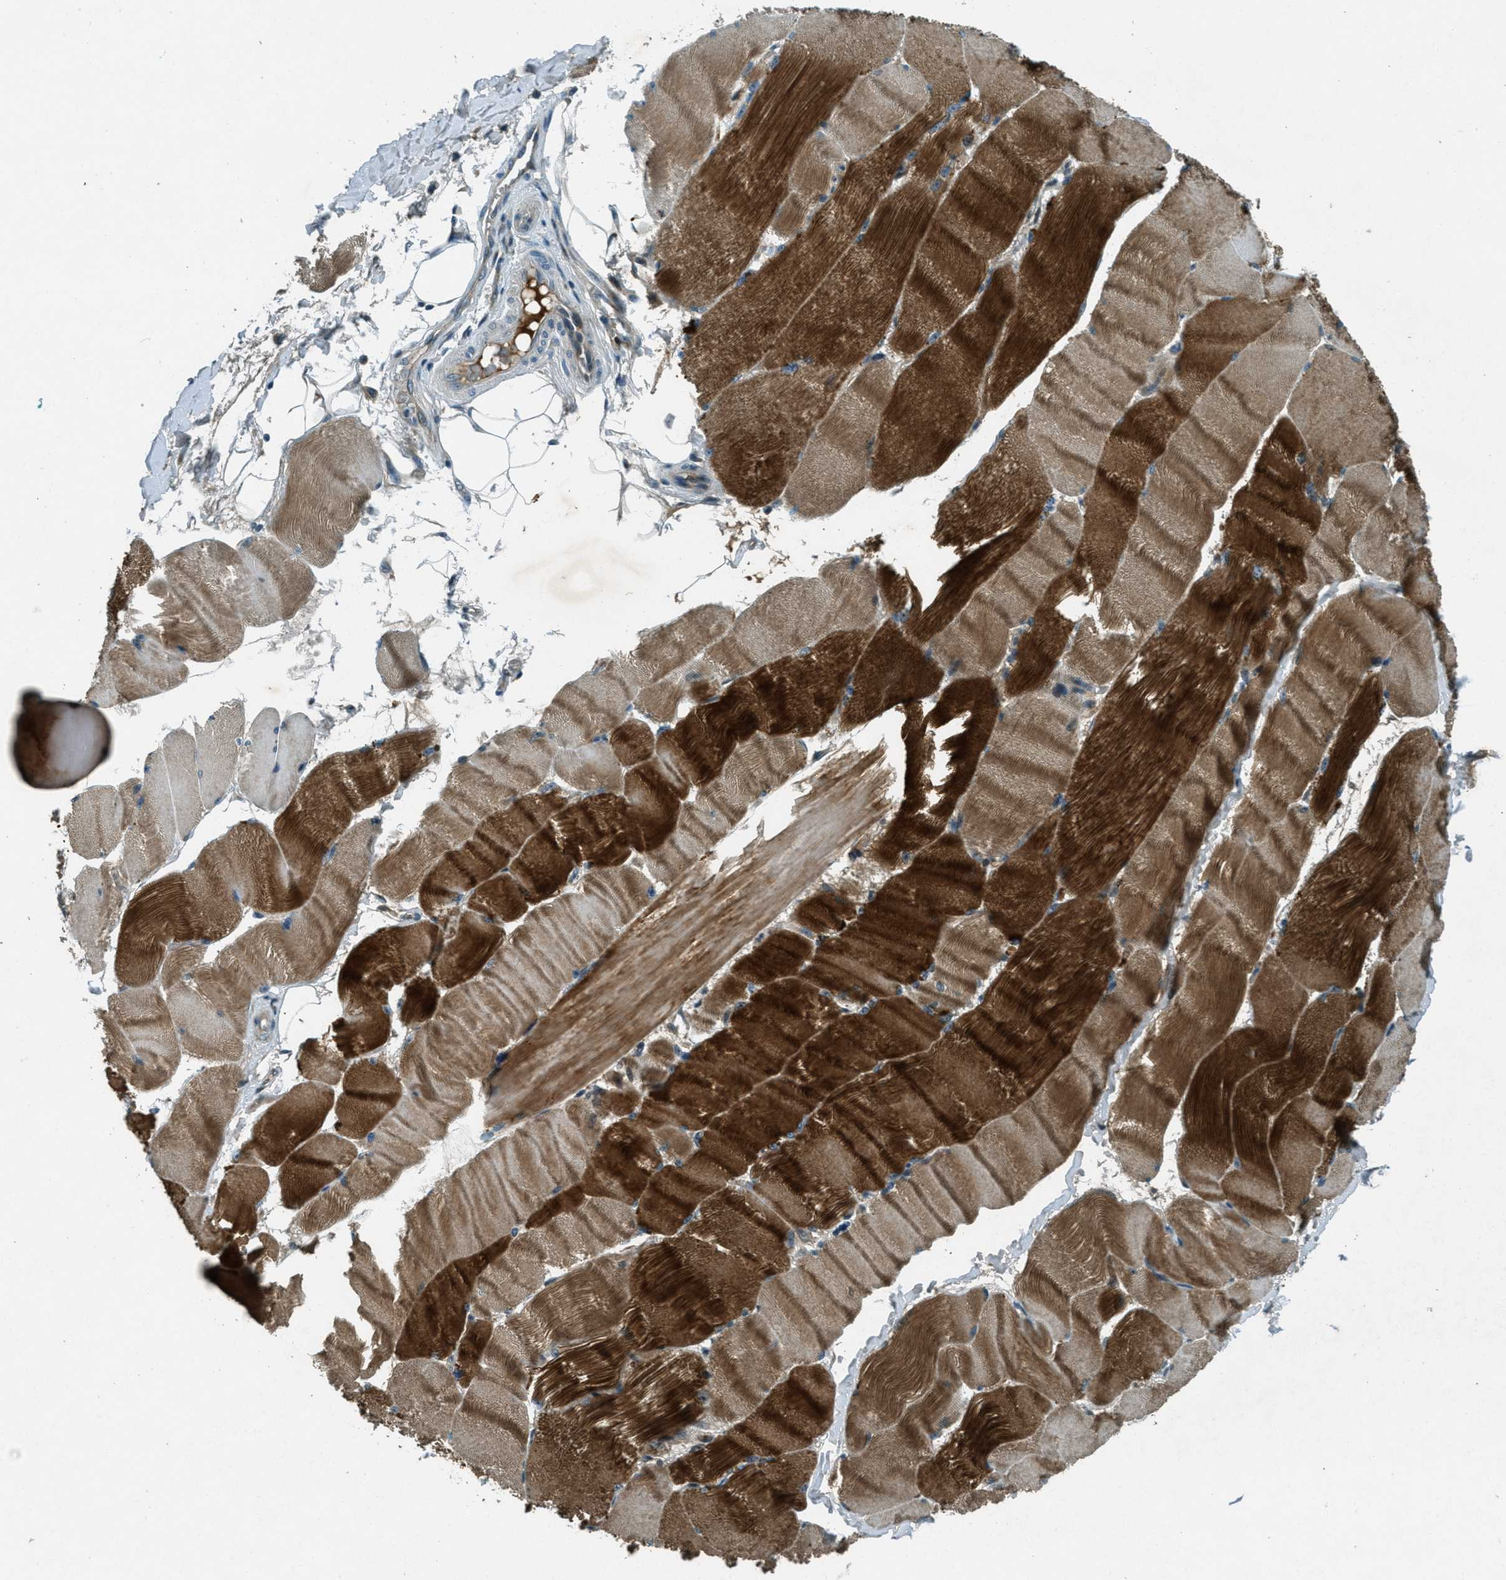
{"staining": {"intensity": "strong", "quantity": ">75%", "location": "cytoplasmic/membranous"}, "tissue": "skeletal muscle", "cell_type": "Myocytes", "image_type": "normal", "snomed": [{"axis": "morphology", "description": "Normal tissue, NOS"}, {"axis": "topography", "description": "Skin"}, {"axis": "topography", "description": "Skeletal muscle"}], "caption": "IHC image of unremarkable skeletal muscle stained for a protein (brown), which reveals high levels of strong cytoplasmic/membranous positivity in about >75% of myocytes.", "gene": "STK11", "patient": {"sex": "male", "age": 83}}